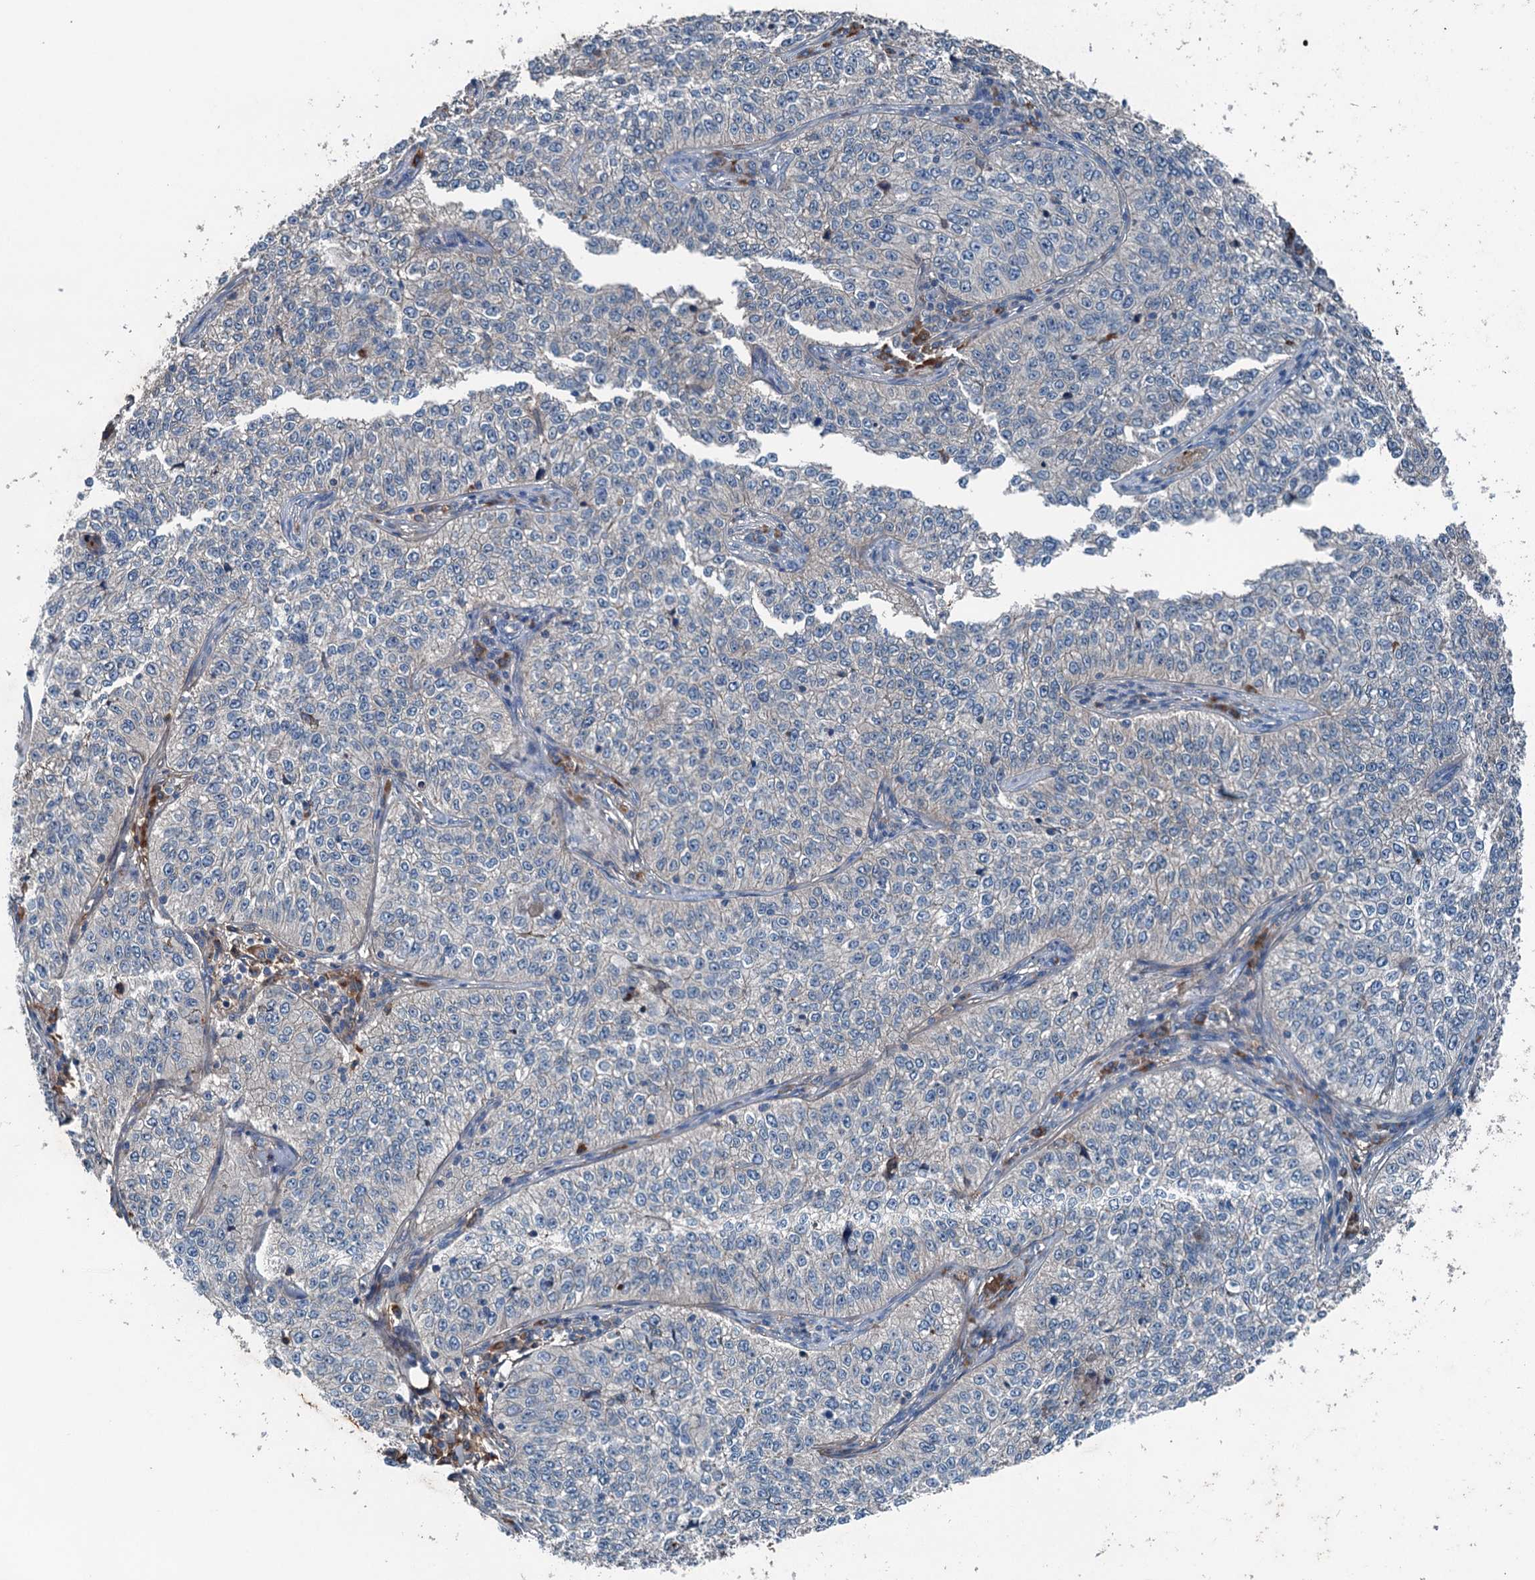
{"staining": {"intensity": "negative", "quantity": "none", "location": "none"}, "tissue": "cervical cancer", "cell_type": "Tumor cells", "image_type": "cancer", "snomed": [{"axis": "morphology", "description": "Squamous cell carcinoma, NOS"}, {"axis": "topography", "description": "Cervix"}], "caption": "The photomicrograph exhibits no staining of tumor cells in squamous cell carcinoma (cervical).", "gene": "PDSS1", "patient": {"sex": "female", "age": 35}}